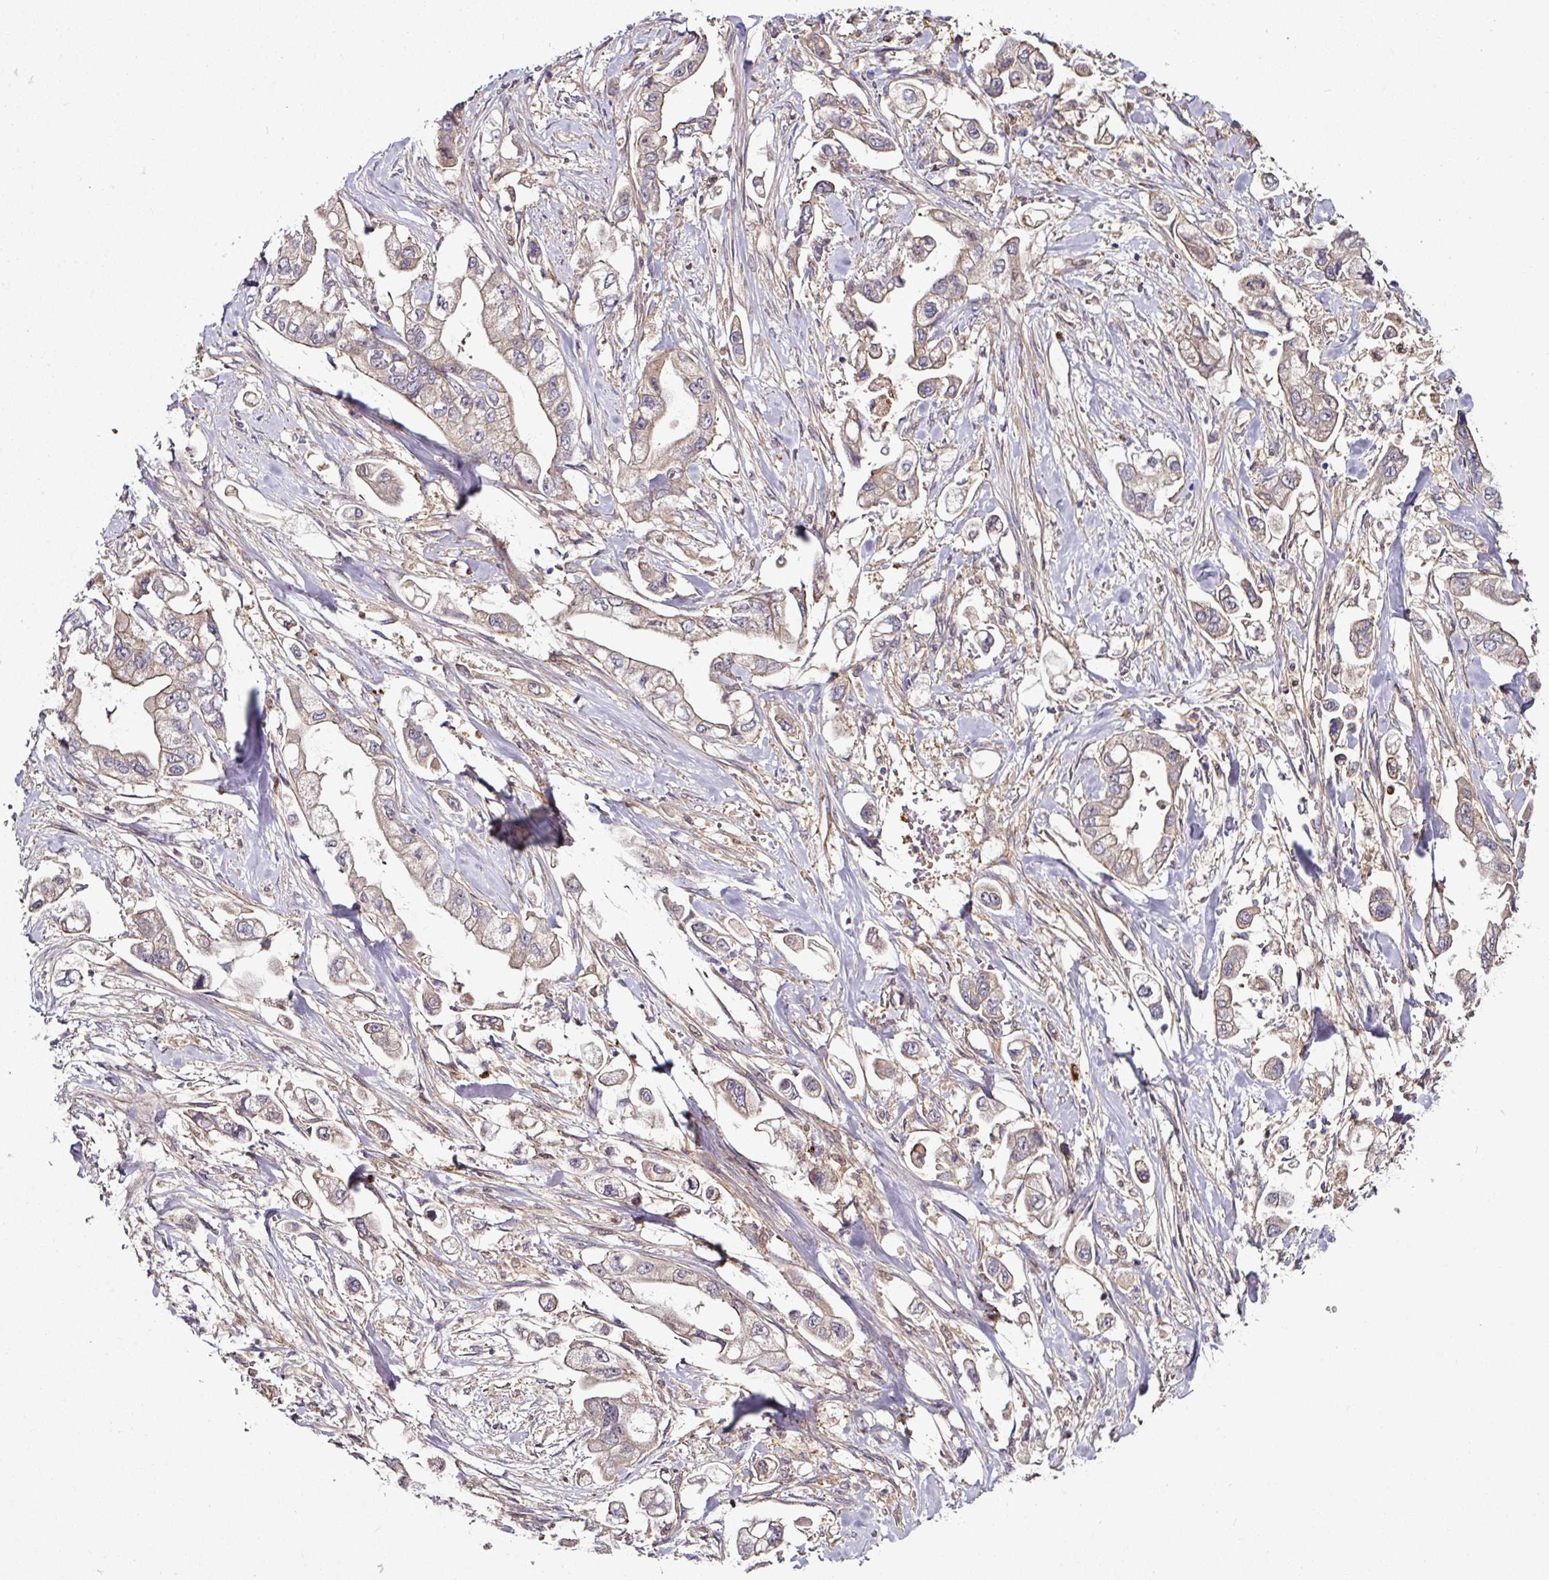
{"staining": {"intensity": "weak", "quantity": "<25%", "location": "cytoplasmic/membranous"}, "tissue": "stomach cancer", "cell_type": "Tumor cells", "image_type": "cancer", "snomed": [{"axis": "morphology", "description": "Adenocarcinoma, NOS"}, {"axis": "topography", "description": "Stomach"}], "caption": "The immunohistochemistry (IHC) photomicrograph has no significant expression in tumor cells of stomach cancer (adenocarcinoma) tissue.", "gene": "CTDSP2", "patient": {"sex": "male", "age": 62}}